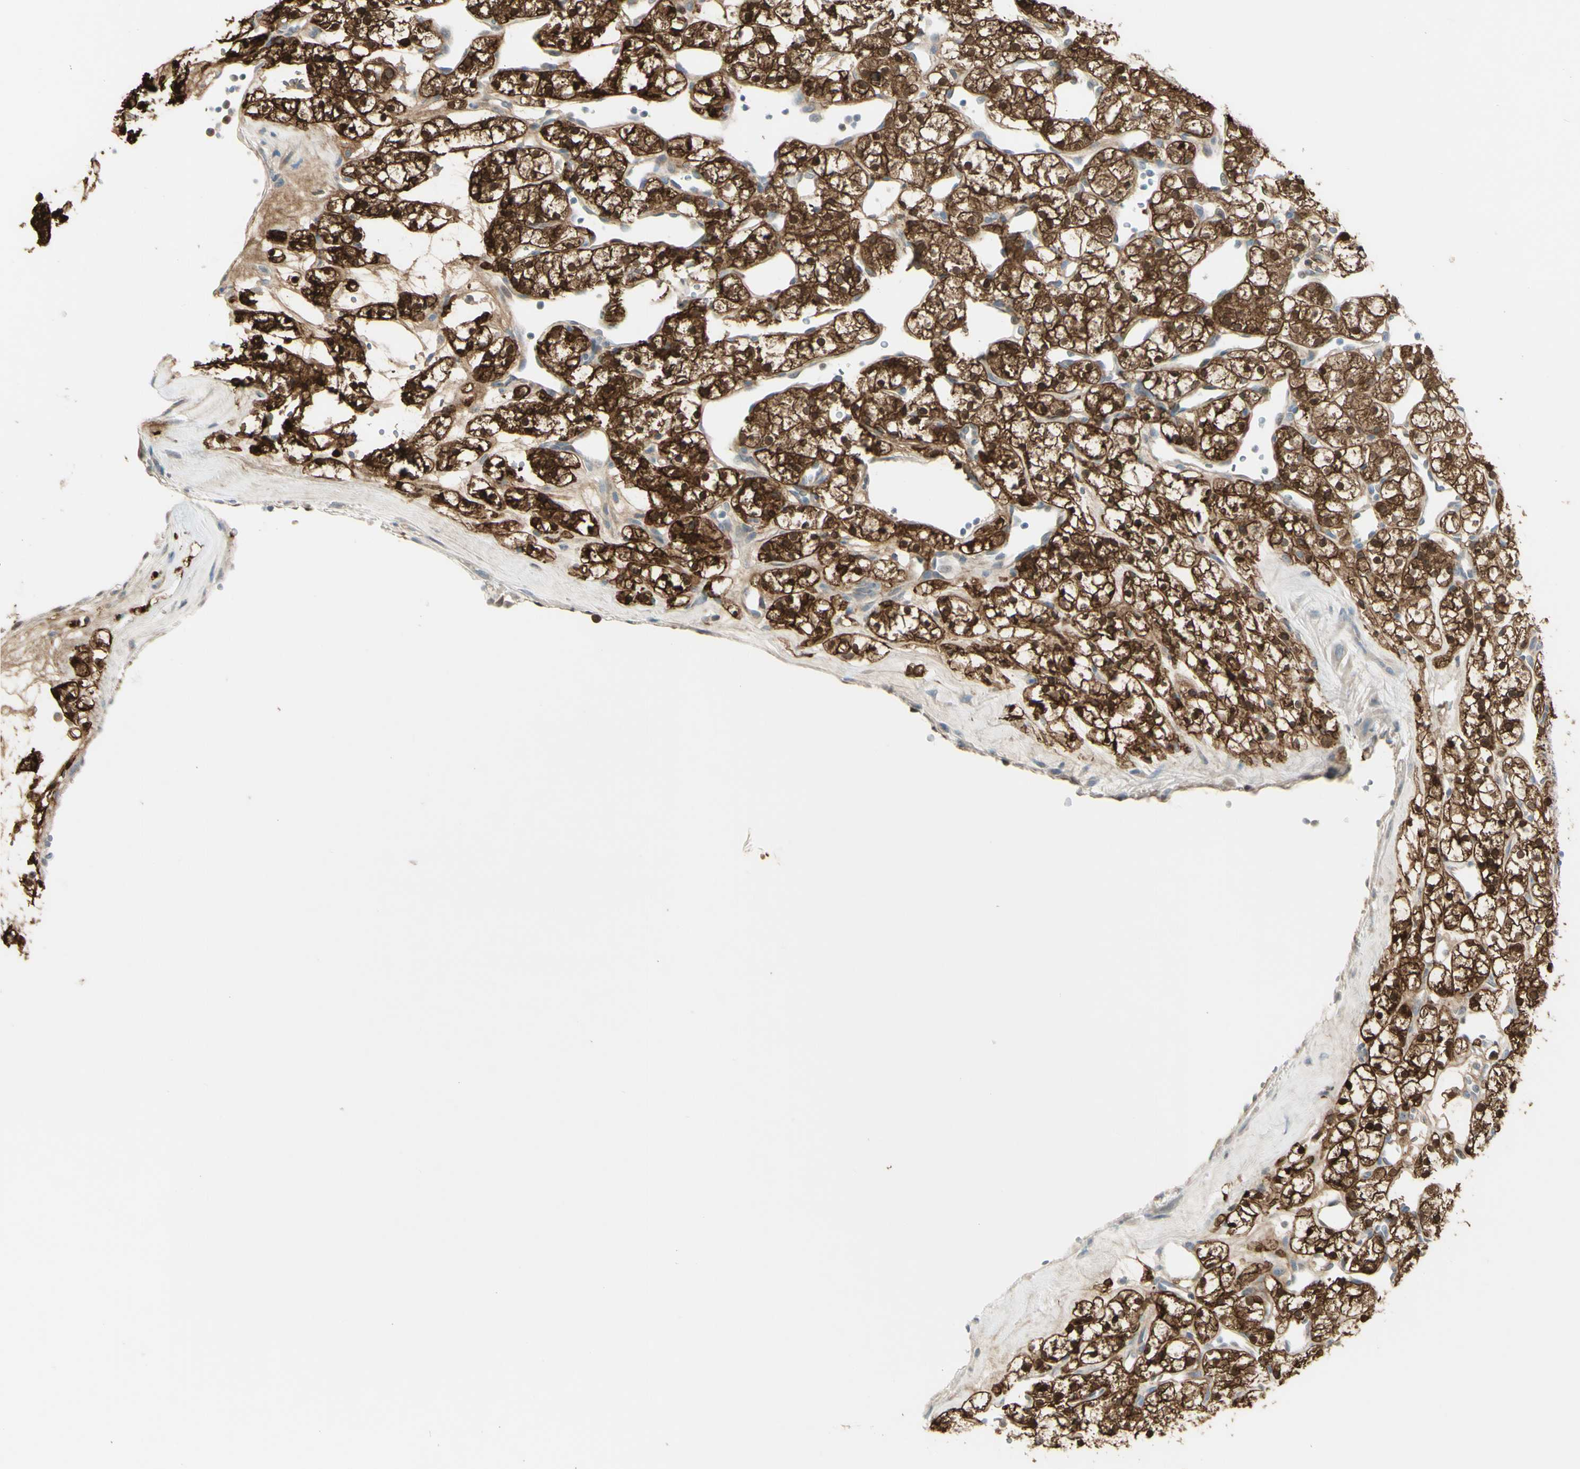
{"staining": {"intensity": "strong", "quantity": ">75%", "location": "cytoplasmic/membranous,nuclear"}, "tissue": "renal cancer", "cell_type": "Tumor cells", "image_type": "cancer", "snomed": [{"axis": "morphology", "description": "Adenocarcinoma, NOS"}, {"axis": "topography", "description": "Kidney"}], "caption": "Immunohistochemical staining of renal cancer exhibits high levels of strong cytoplasmic/membranous and nuclear positivity in about >75% of tumor cells.", "gene": "C1orf159", "patient": {"sex": "female", "age": 60}}